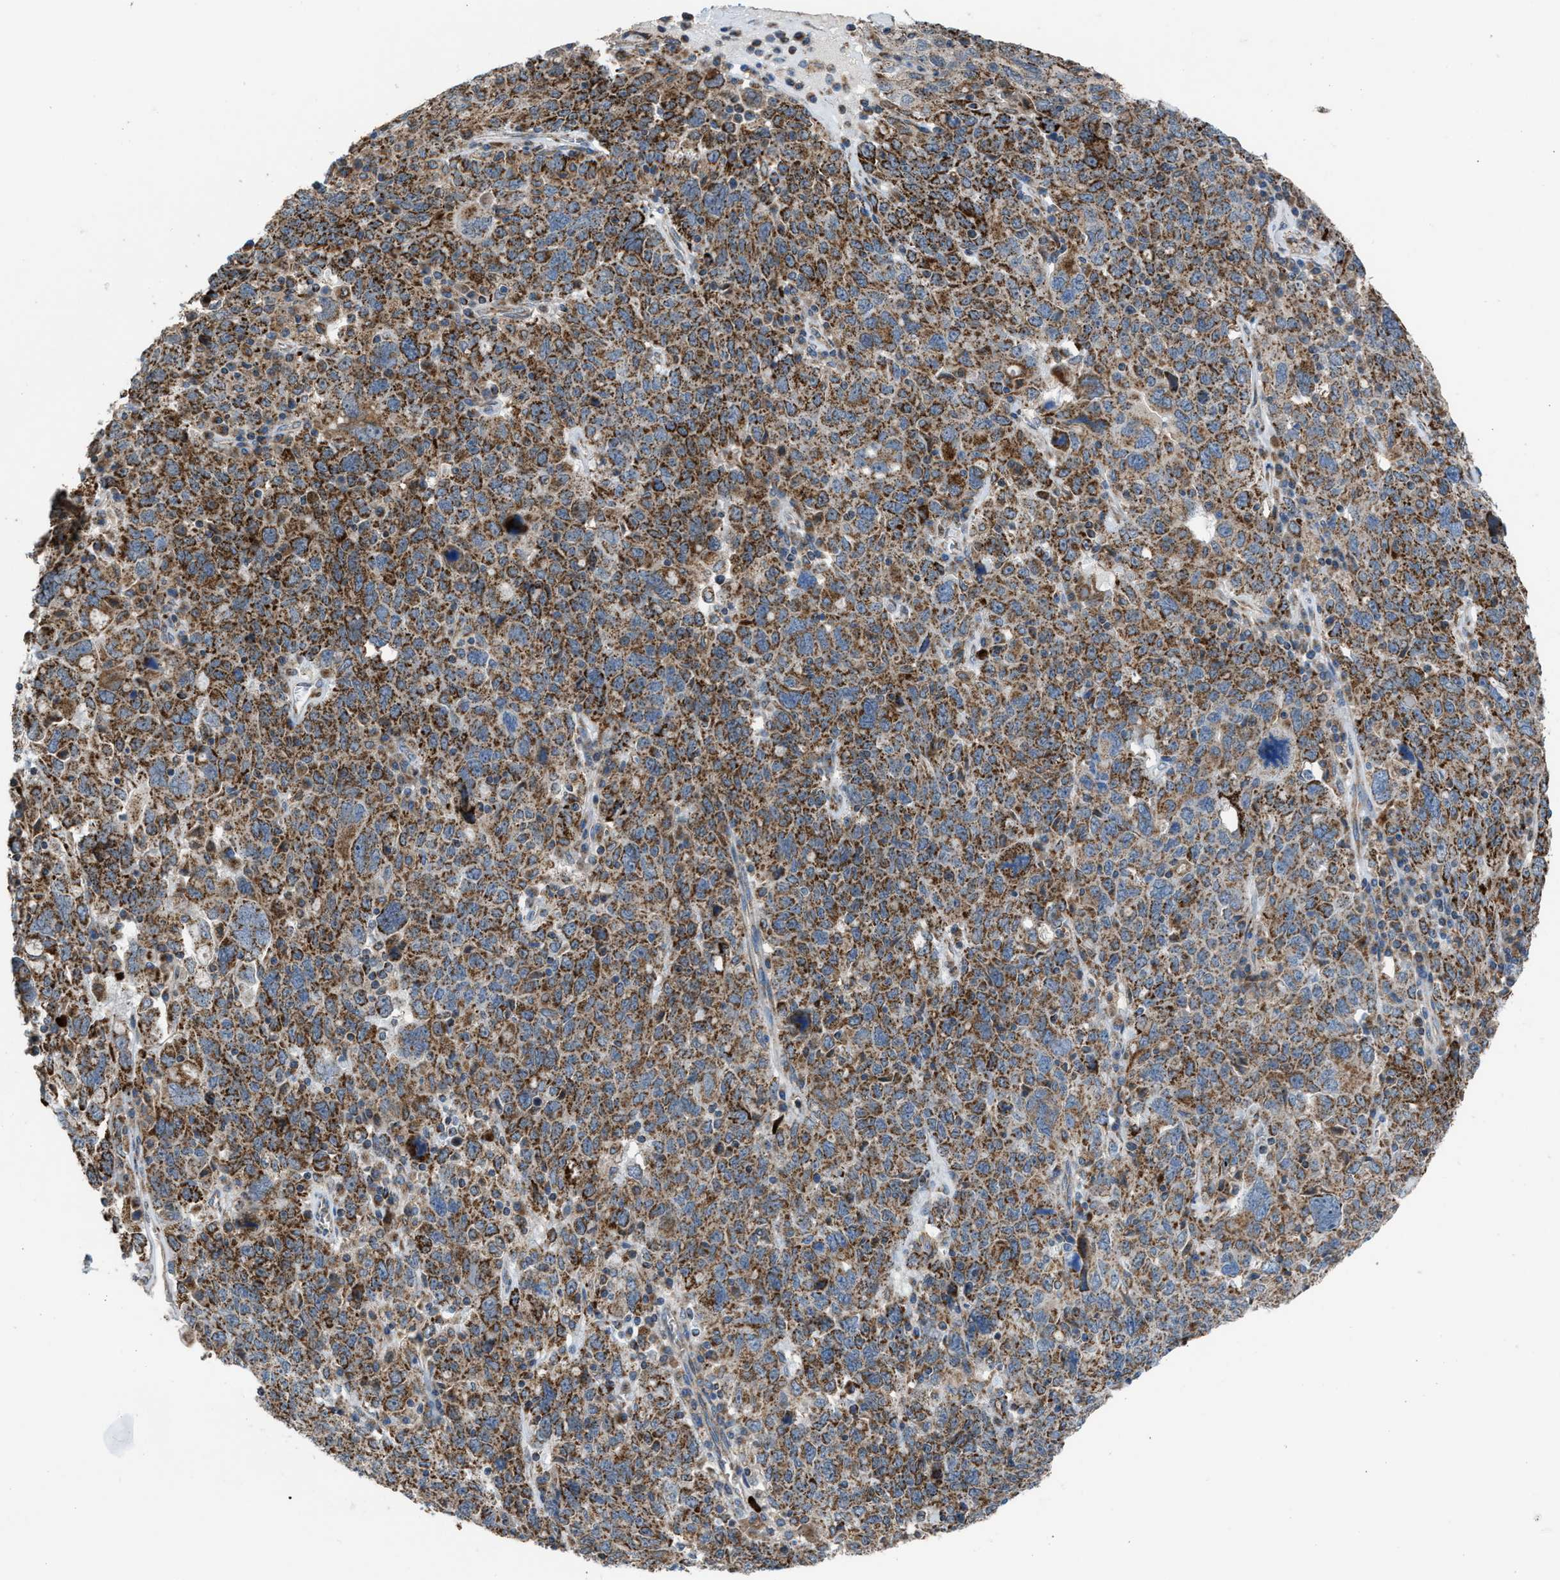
{"staining": {"intensity": "moderate", "quantity": ">75%", "location": "cytoplasmic/membranous"}, "tissue": "ovarian cancer", "cell_type": "Tumor cells", "image_type": "cancer", "snomed": [{"axis": "morphology", "description": "Carcinoma, endometroid"}, {"axis": "topography", "description": "Ovary"}], "caption": "Ovarian endometroid carcinoma tissue demonstrates moderate cytoplasmic/membranous expression in about >75% of tumor cells", "gene": "SLC10A3", "patient": {"sex": "female", "age": 62}}